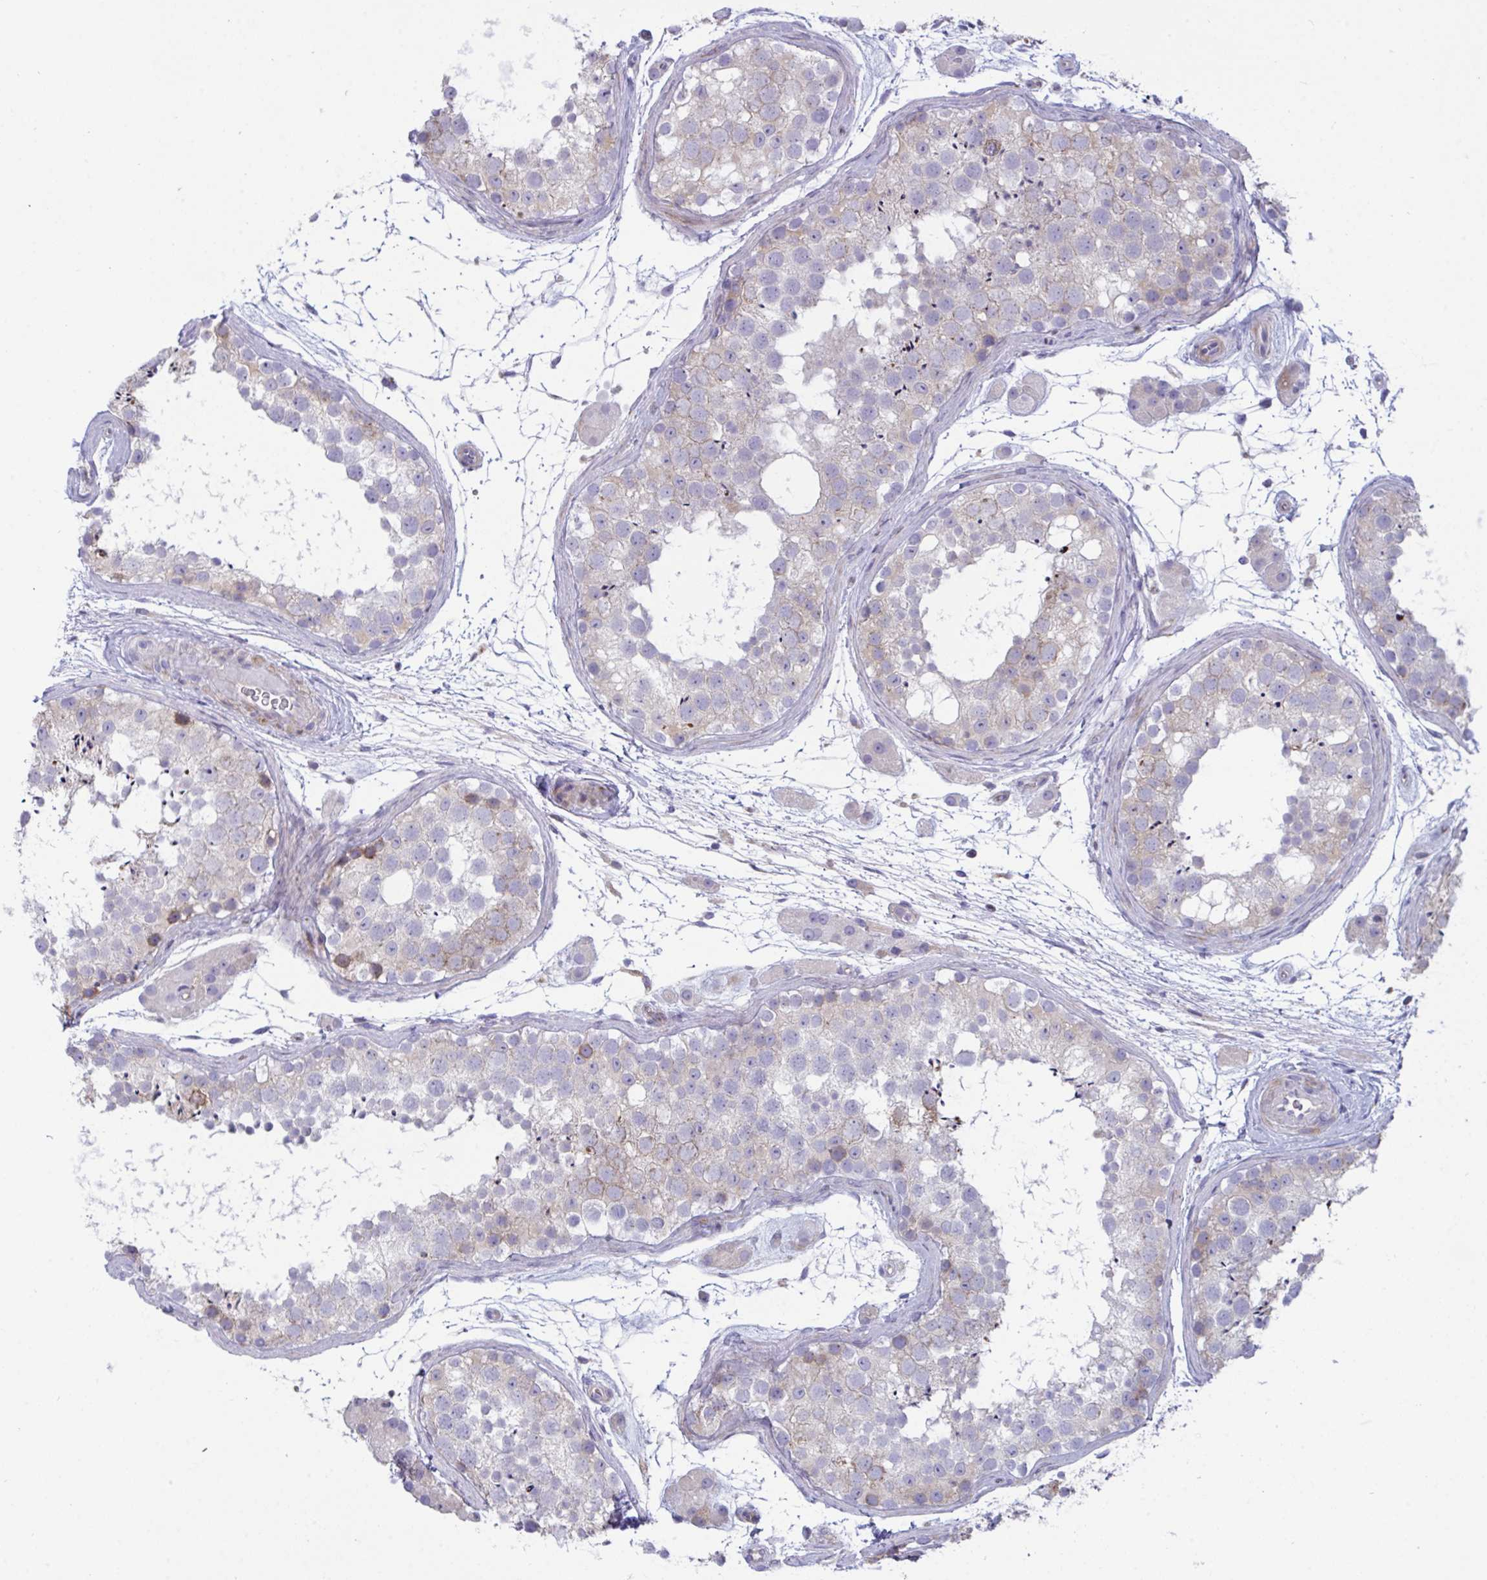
{"staining": {"intensity": "moderate", "quantity": "<25%", "location": "cytoplasmic/membranous"}, "tissue": "testis", "cell_type": "Cells in seminiferous ducts", "image_type": "normal", "snomed": [{"axis": "morphology", "description": "Normal tissue, NOS"}, {"axis": "topography", "description": "Testis"}], "caption": "Testis stained with IHC shows moderate cytoplasmic/membranous staining in approximately <25% of cells in seminiferous ducts.", "gene": "MYMK", "patient": {"sex": "male", "age": 41}}